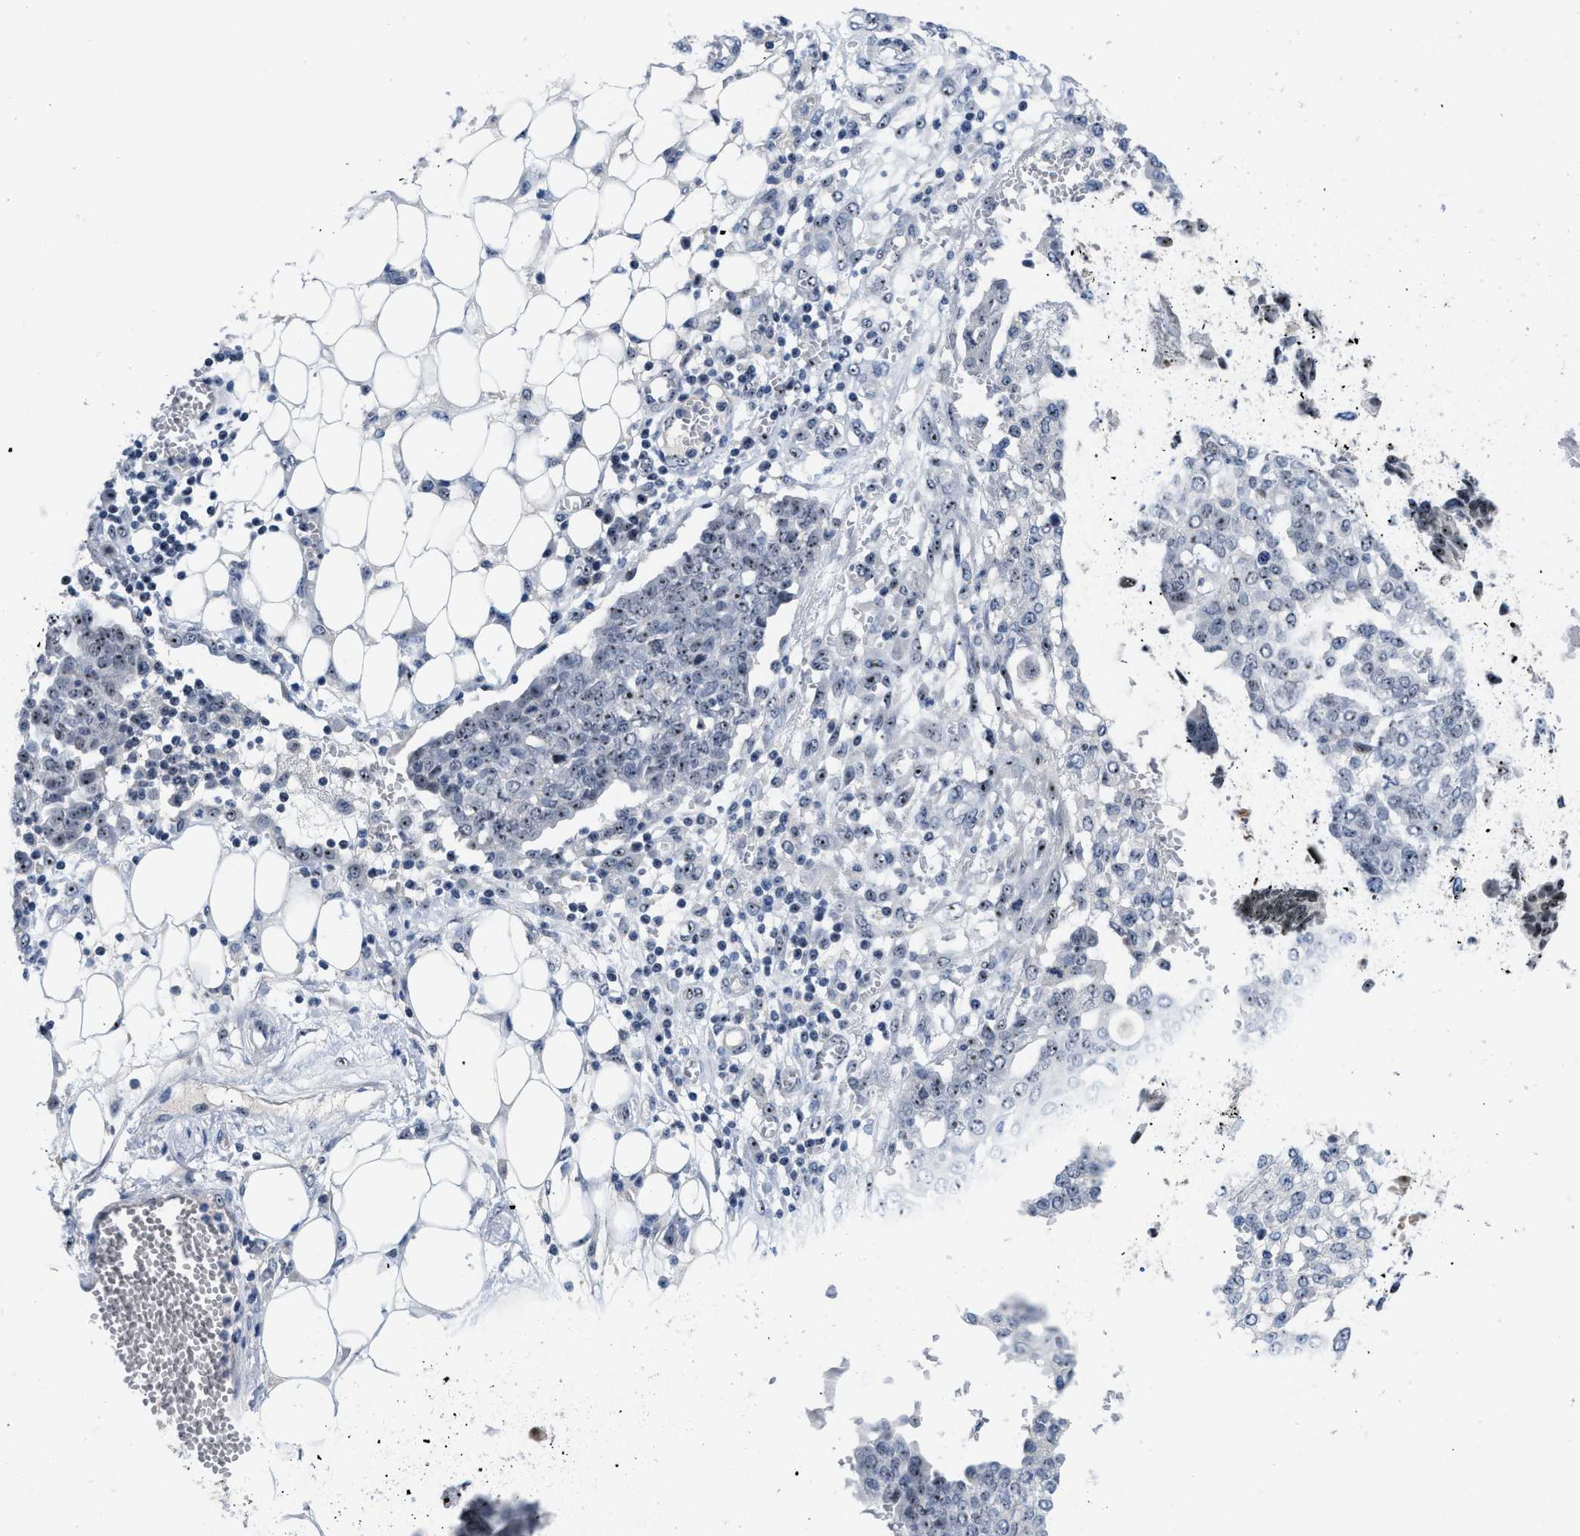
{"staining": {"intensity": "moderate", "quantity": ">75%", "location": "nuclear"}, "tissue": "ovarian cancer", "cell_type": "Tumor cells", "image_type": "cancer", "snomed": [{"axis": "morphology", "description": "Cystadenocarcinoma, serous, NOS"}, {"axis": "topography", "description": "Soft tissue"}, {"axis": "topography", "description": "Ovary"}], "caption": "A histopathology image showing moderate nuclear staining in approximately >75% of tumor cells in ovarian cancer, as visualized by brown immunohistochemical staining.", "gene": "NOP58", "patient": {"sex": "female", "age": 57}}